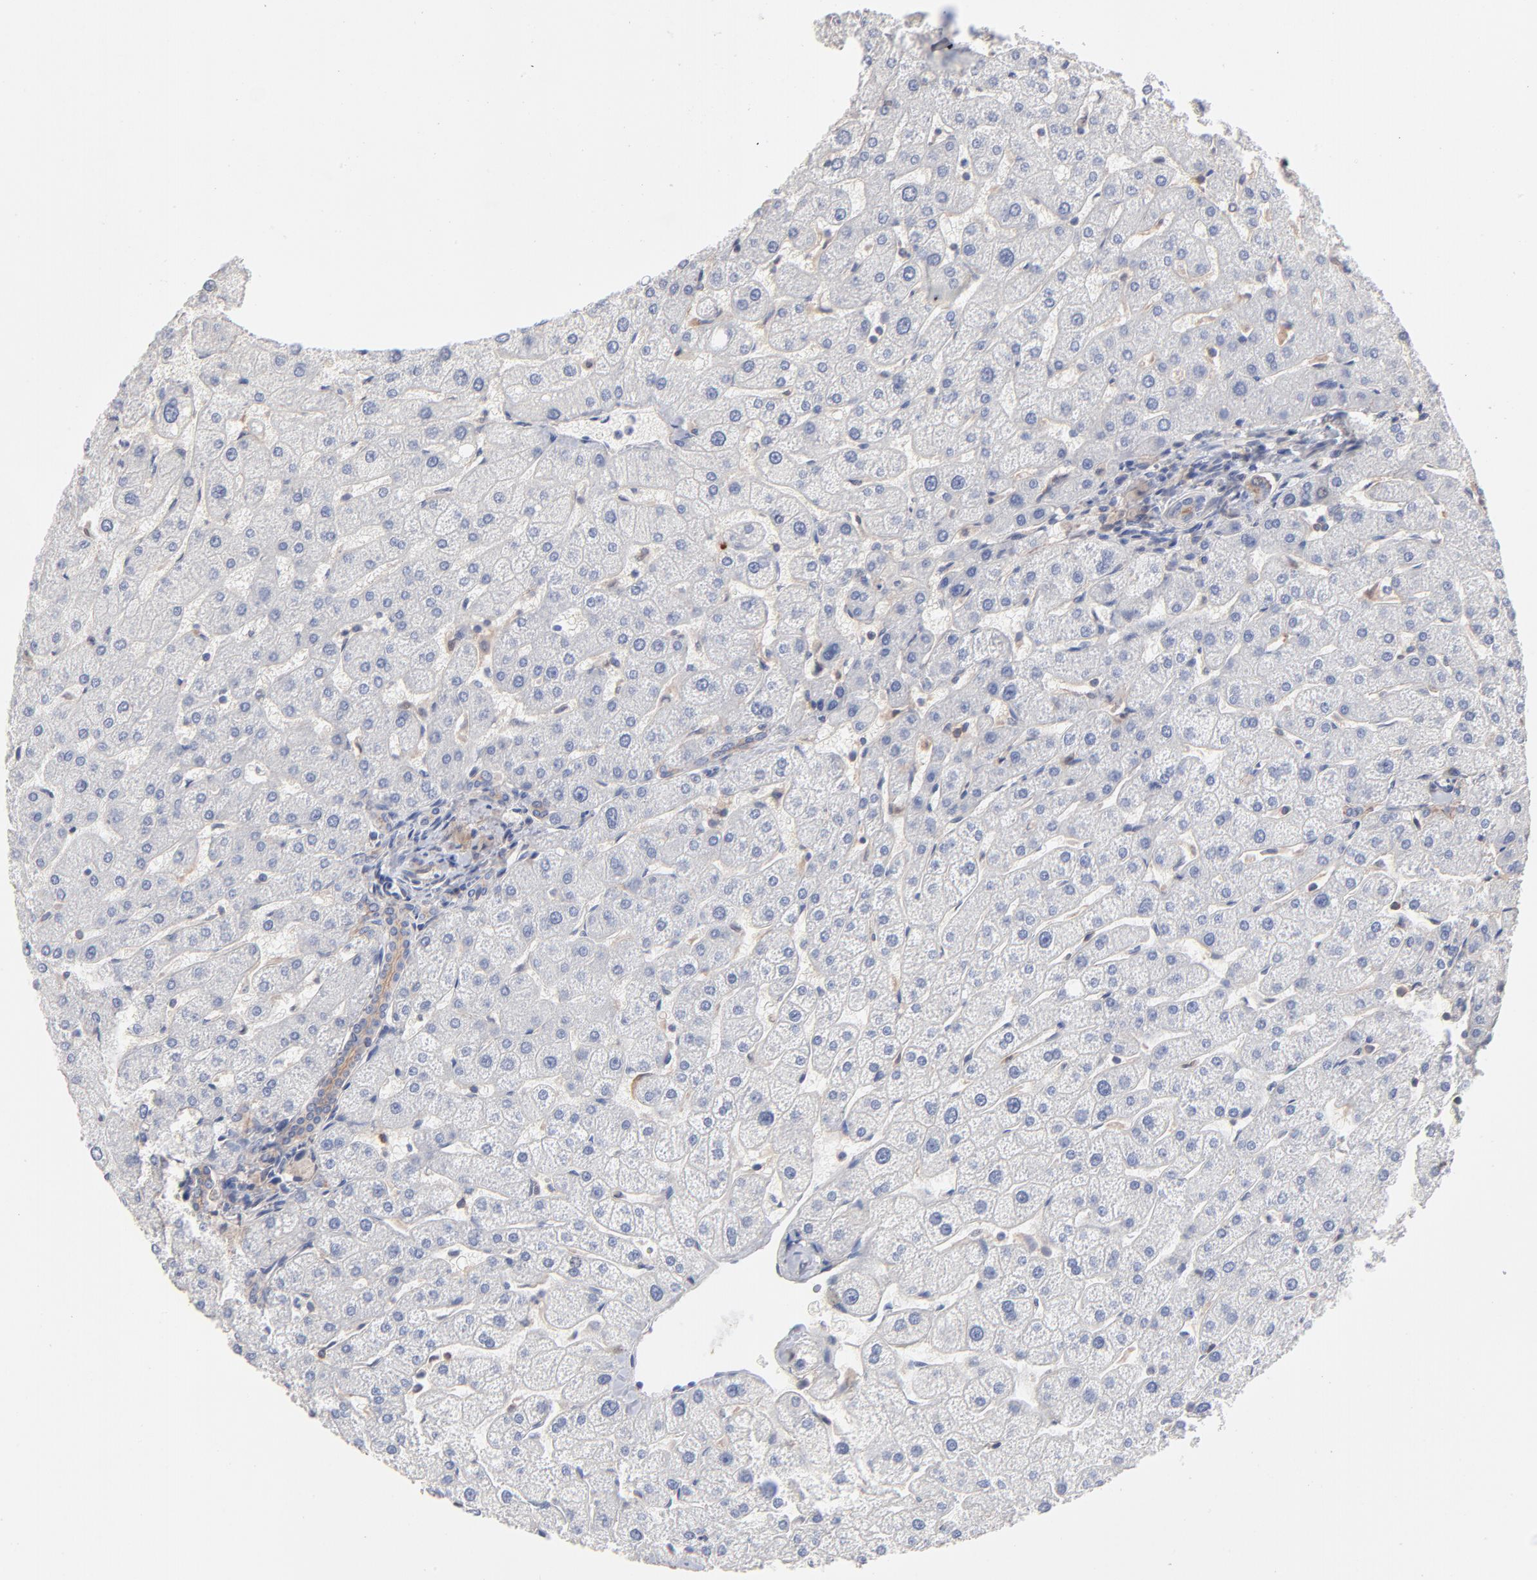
{"staining": {"intensity": "weak", "quantity": ">75%", "location": "cytoplasmic/membranous"}, "tissue": "liver", "cell_type": "Cholangiocytes", "image_type": "normal", "snomed": [{"axis": "morphology", "description": "Normal tissue, NOS"}, {"axis": "topography", "description": "Liver"}], "caption": "Brown immunohistochemical staining in benign human liver displays weak cytoplasmic/membranous positivity in about >75% of cholangiocytes.", "gene": "ARHGEF6", "patient": {"sex": "male", "age": 67}}